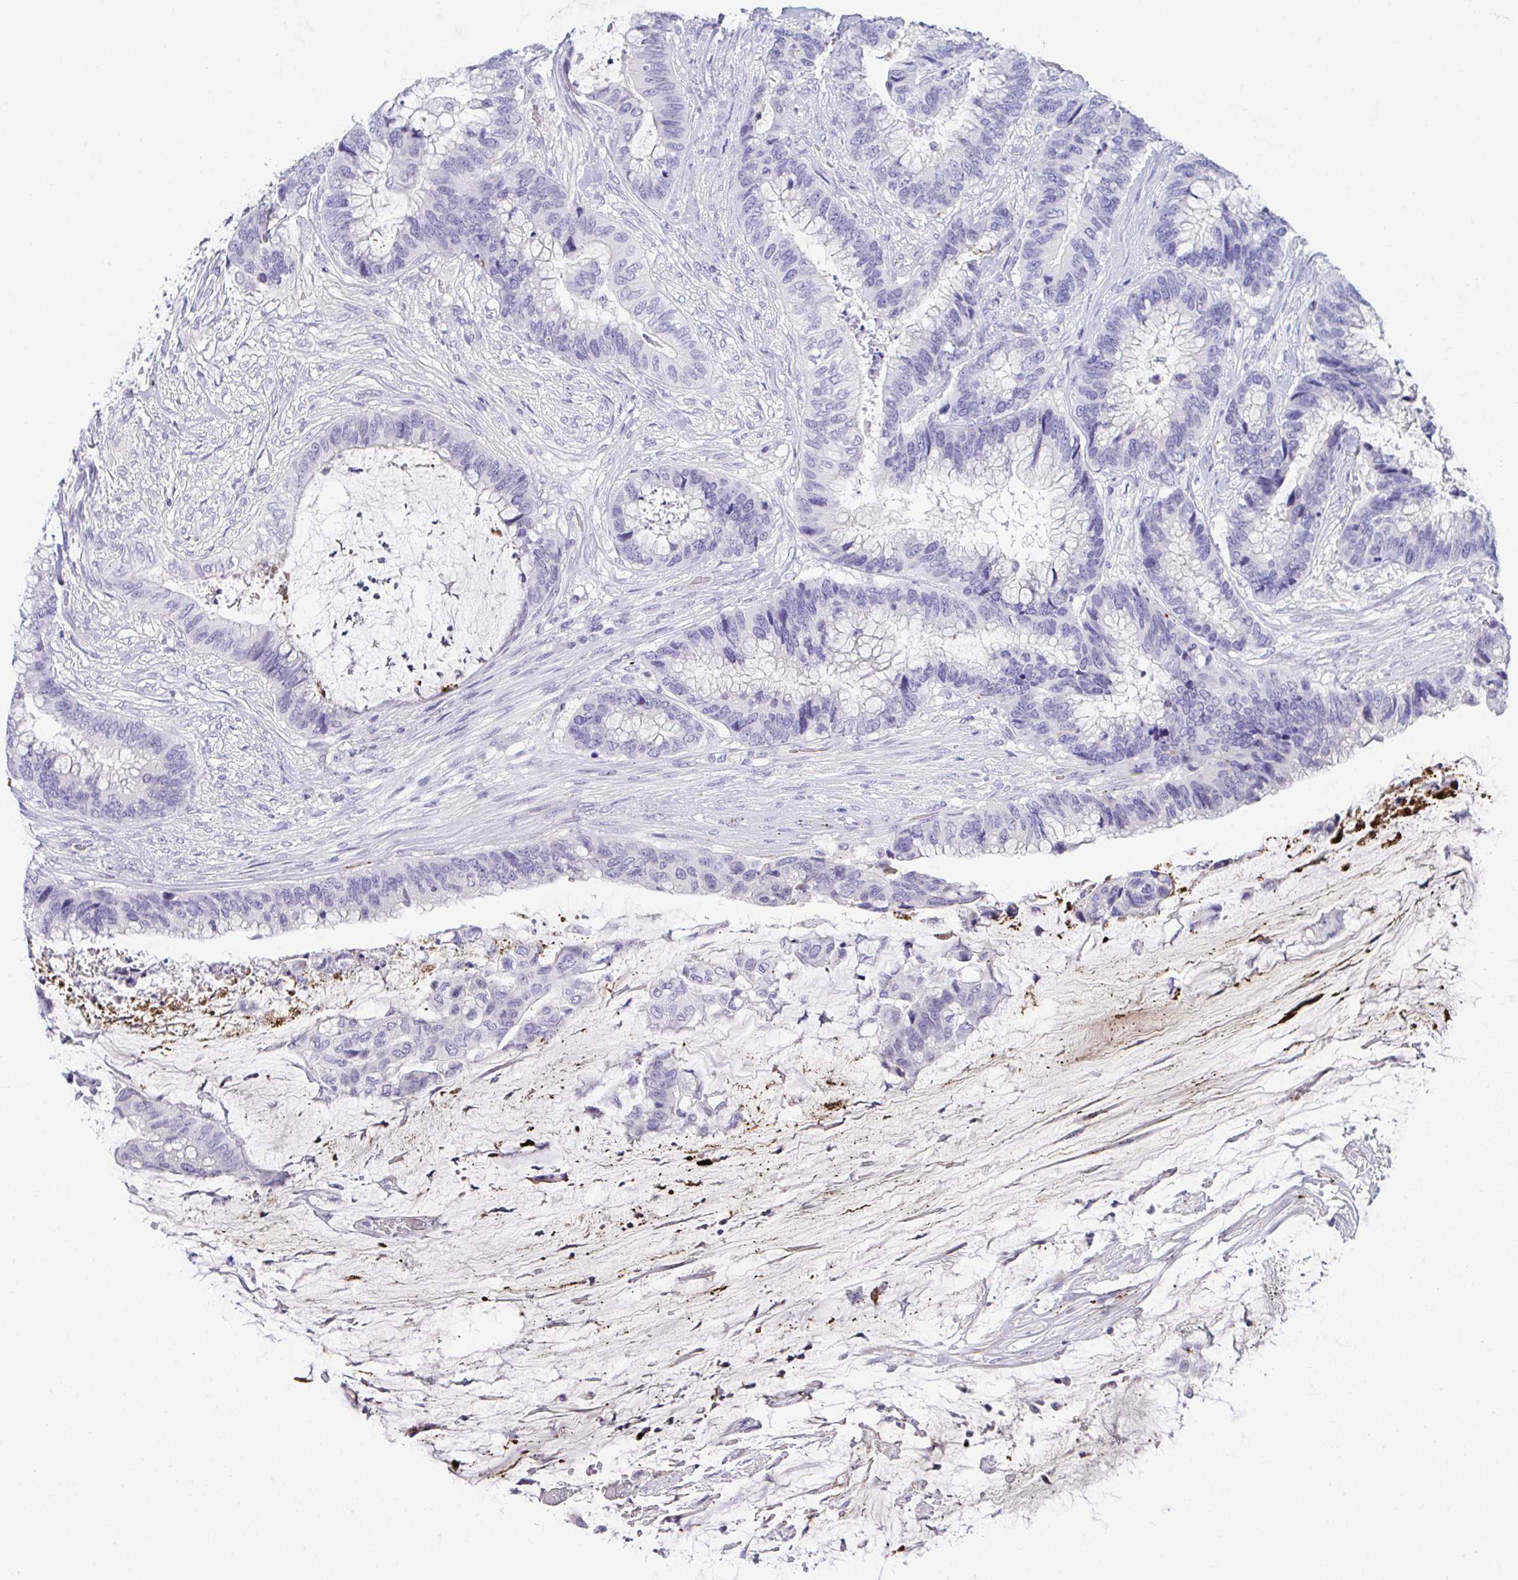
{"staining": {"intensity": "negative", "quantity": "none", "location": "none"}, "tissue": "colorectal cancer", "cell_type": "Tumor cells", "image_type": "cancer", "snomed": [{"axis": "morphology", "description": "Adenocarcinoma, NOS"}, {"axis": "topography", "description": "Rectum"}], "caption": "This is an immunohistochemistry (IHC) image of human colorectal cancer. There is no staining in tumor cells.", "gene": "KMT2E", "patient": {"sex": "female", "age": 59}}